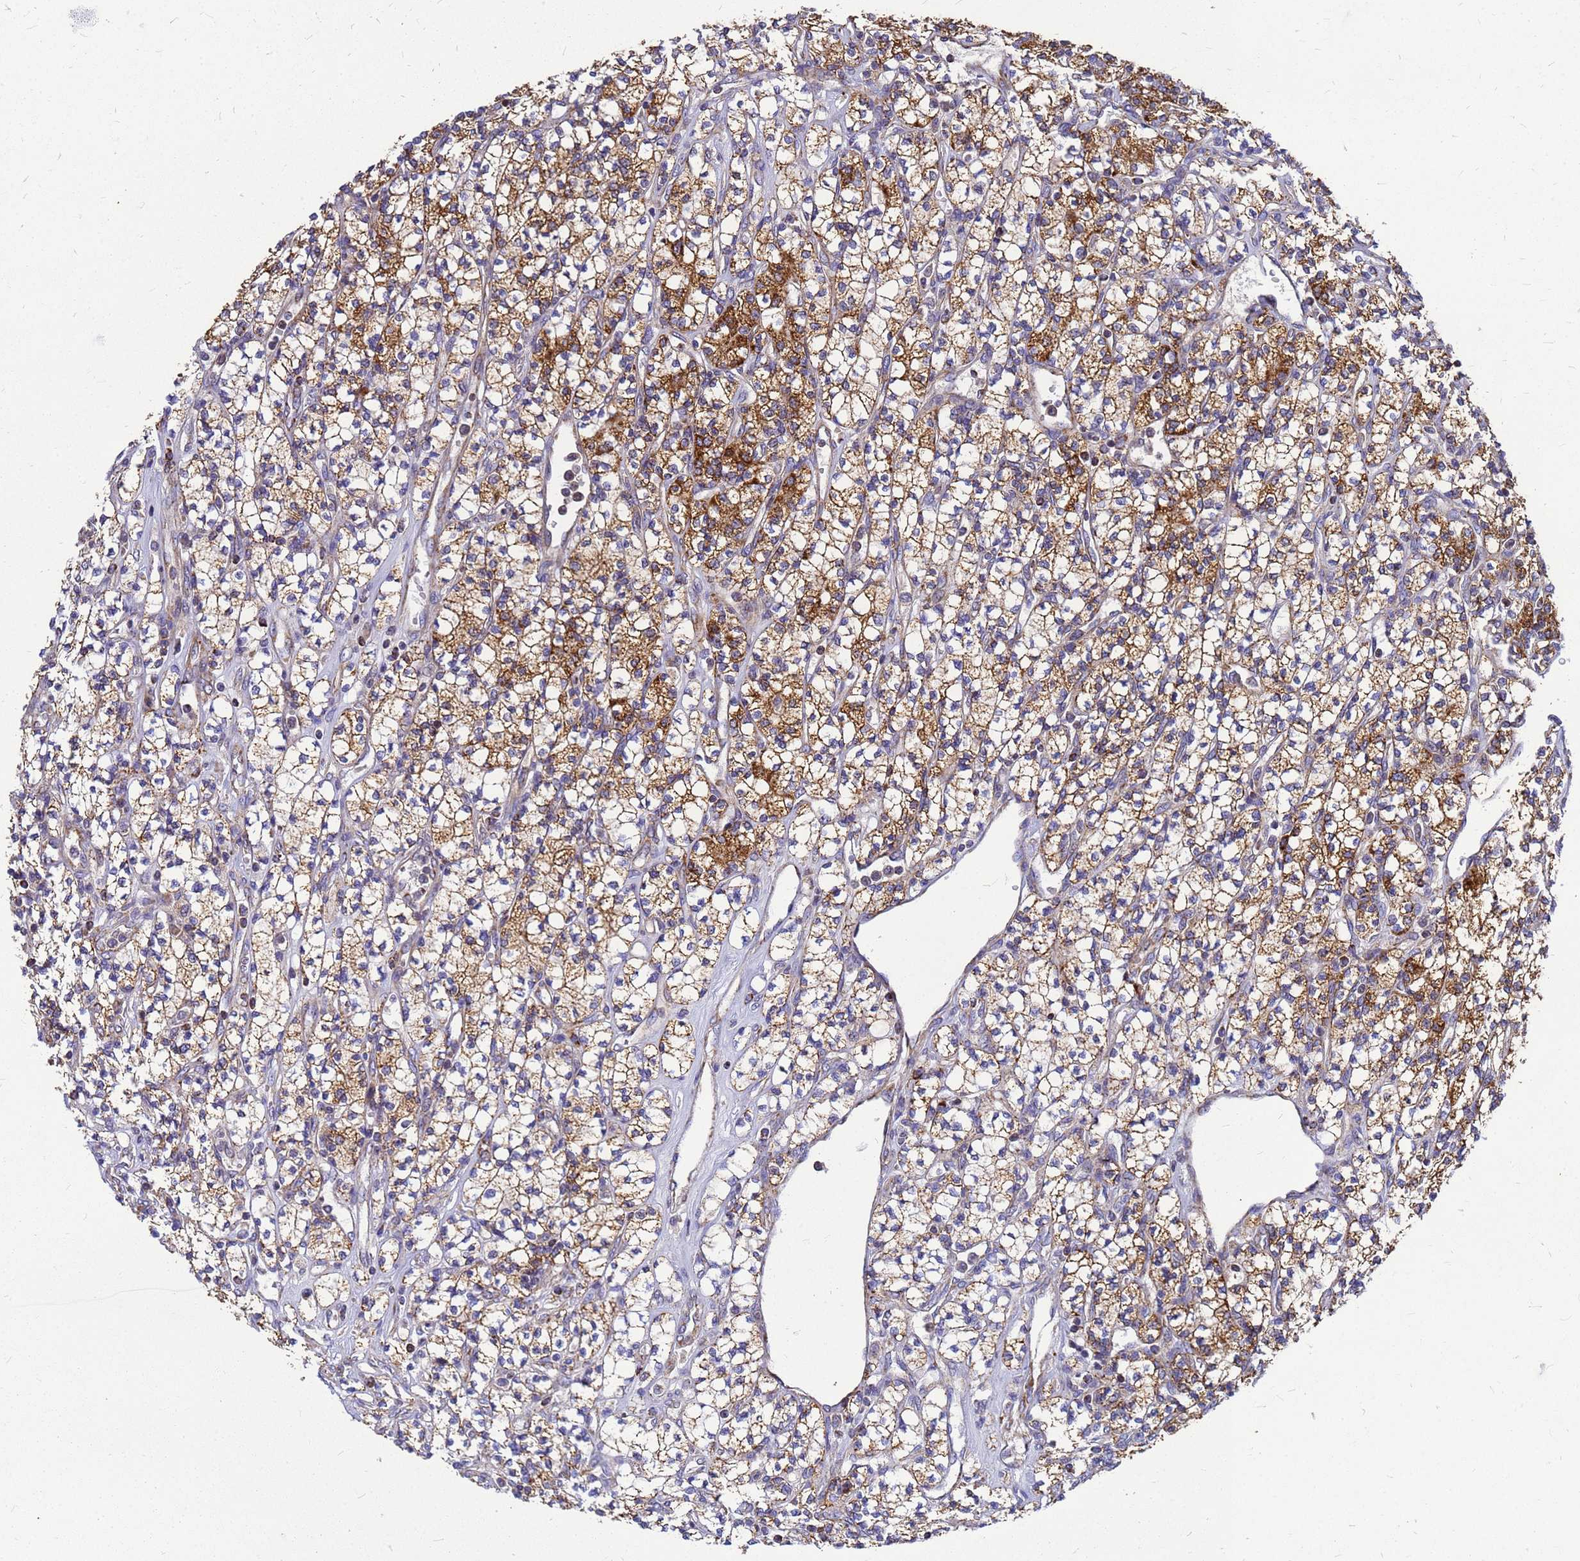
{"staining": {"intensity": "moderate", "quantity": ">75%", "location": "cytoplasmic/membranous"}, "tissue": "renal cancer", "cell_type": "Tumor cells", "image_type": "cancer", "snomed": [{"axis": "morphology", "description": "Adenocarcinoma, NOS"}, {"axis": "topography", "description": "Kidney"}], "caption": "Renal cancer (adenocarcinoma) stained for a protein (brown) demonstrates moderate cytoplasmic/membranous positive expression in about >75% of tumor cells.", "gene": "CMC4", "patient": {"sex": "male", "age": 77}}